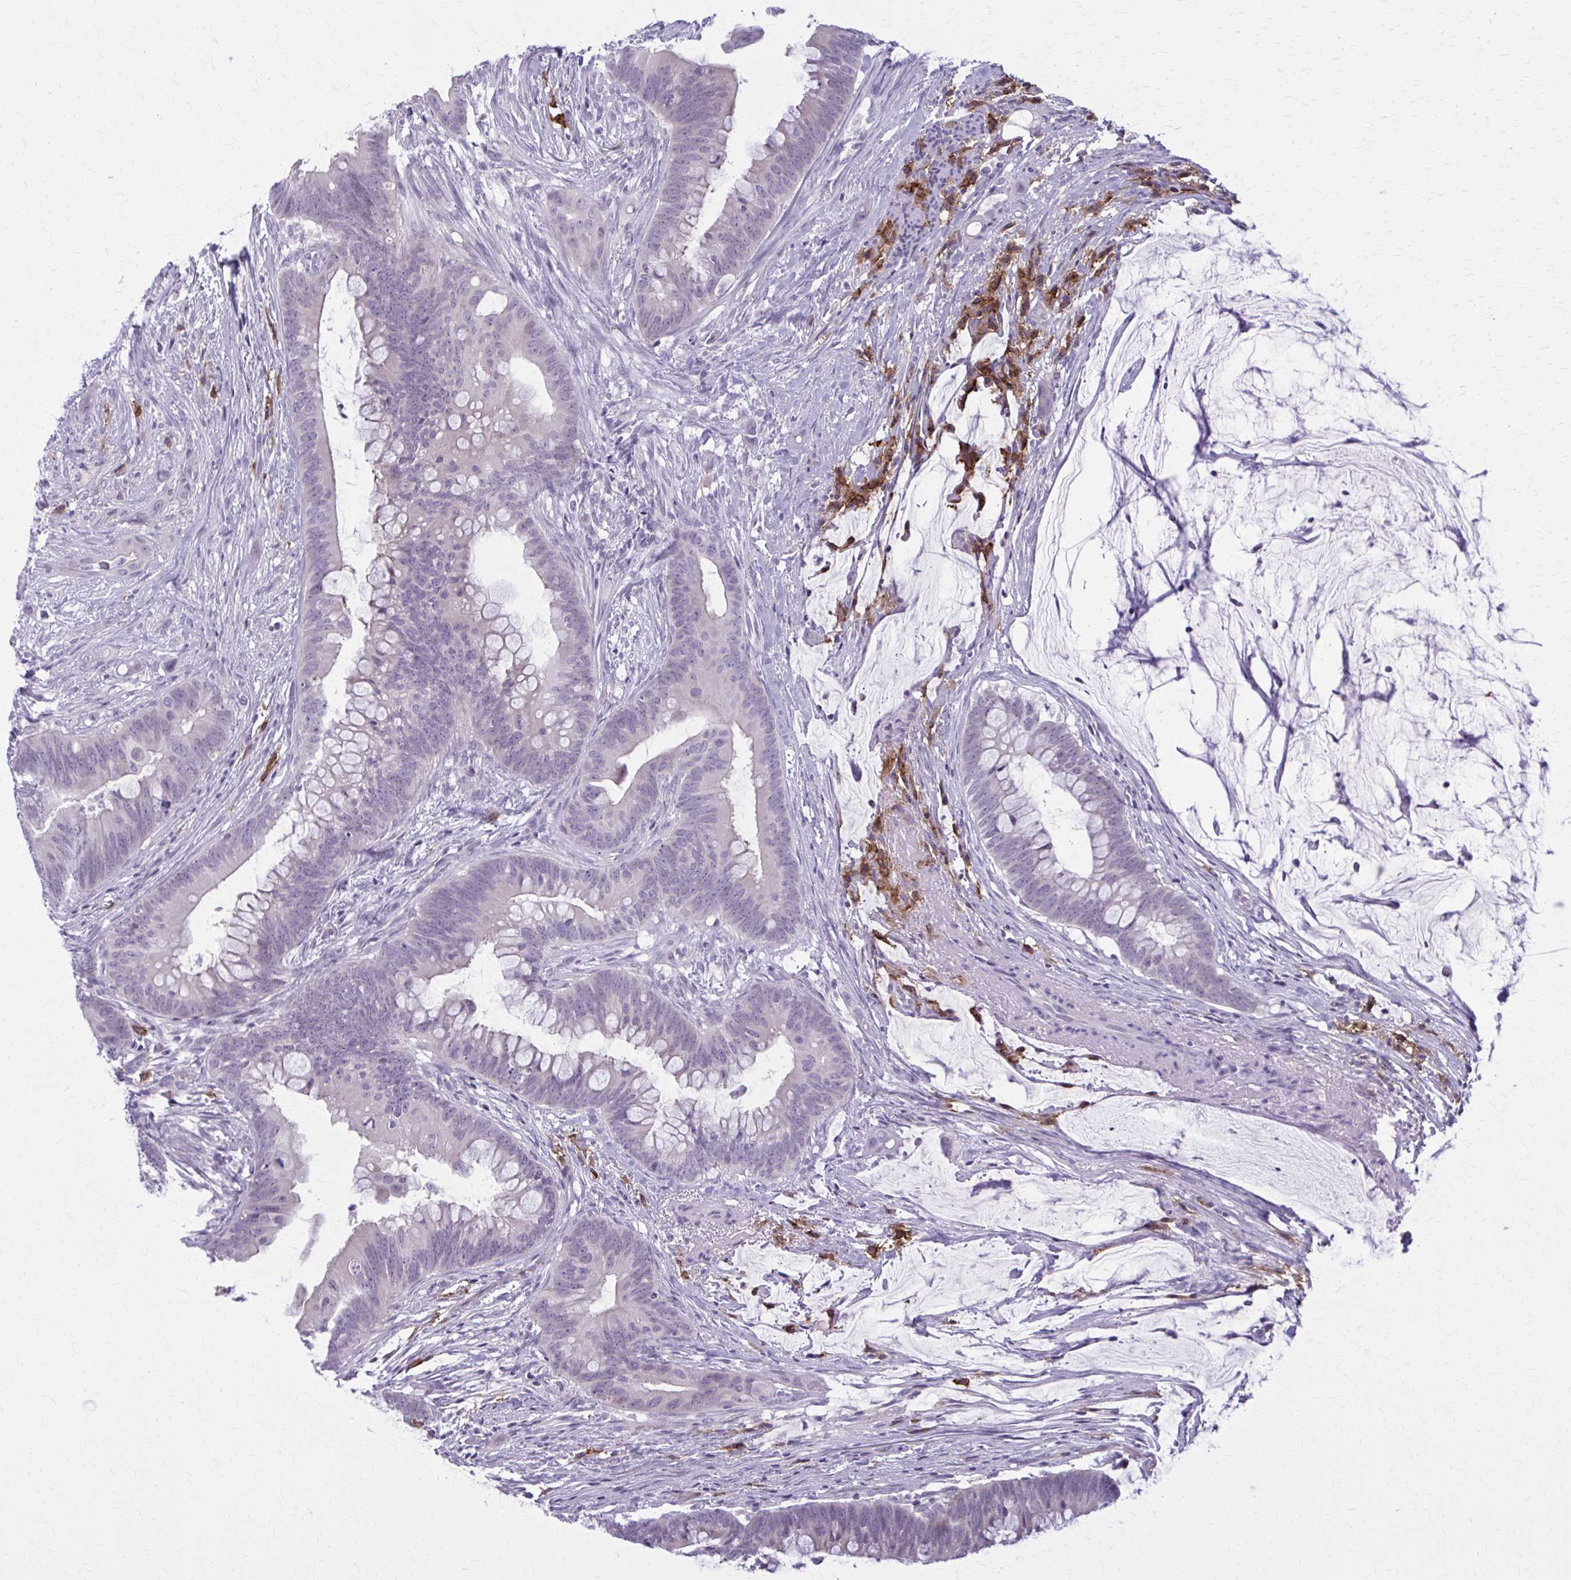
{"staining": {"intensity": "negative", "quantity": "none", "location": "none"}, "tissue": "colorectal cancer", "cell_type": "Tumor cells", "image_type": "cancer", "snomed": [{"axis": "morphology", "description": "Adenocarcinoma, NOS"}, {"axis": "topography", "description": "Colon"}], "caption": "The immunohistochemistry (IHC) image has no significant positivity in tumor cells of colorectal cancer tissue.", "gene": "CD38", "patient": {"sex": "male", "age": 62}}